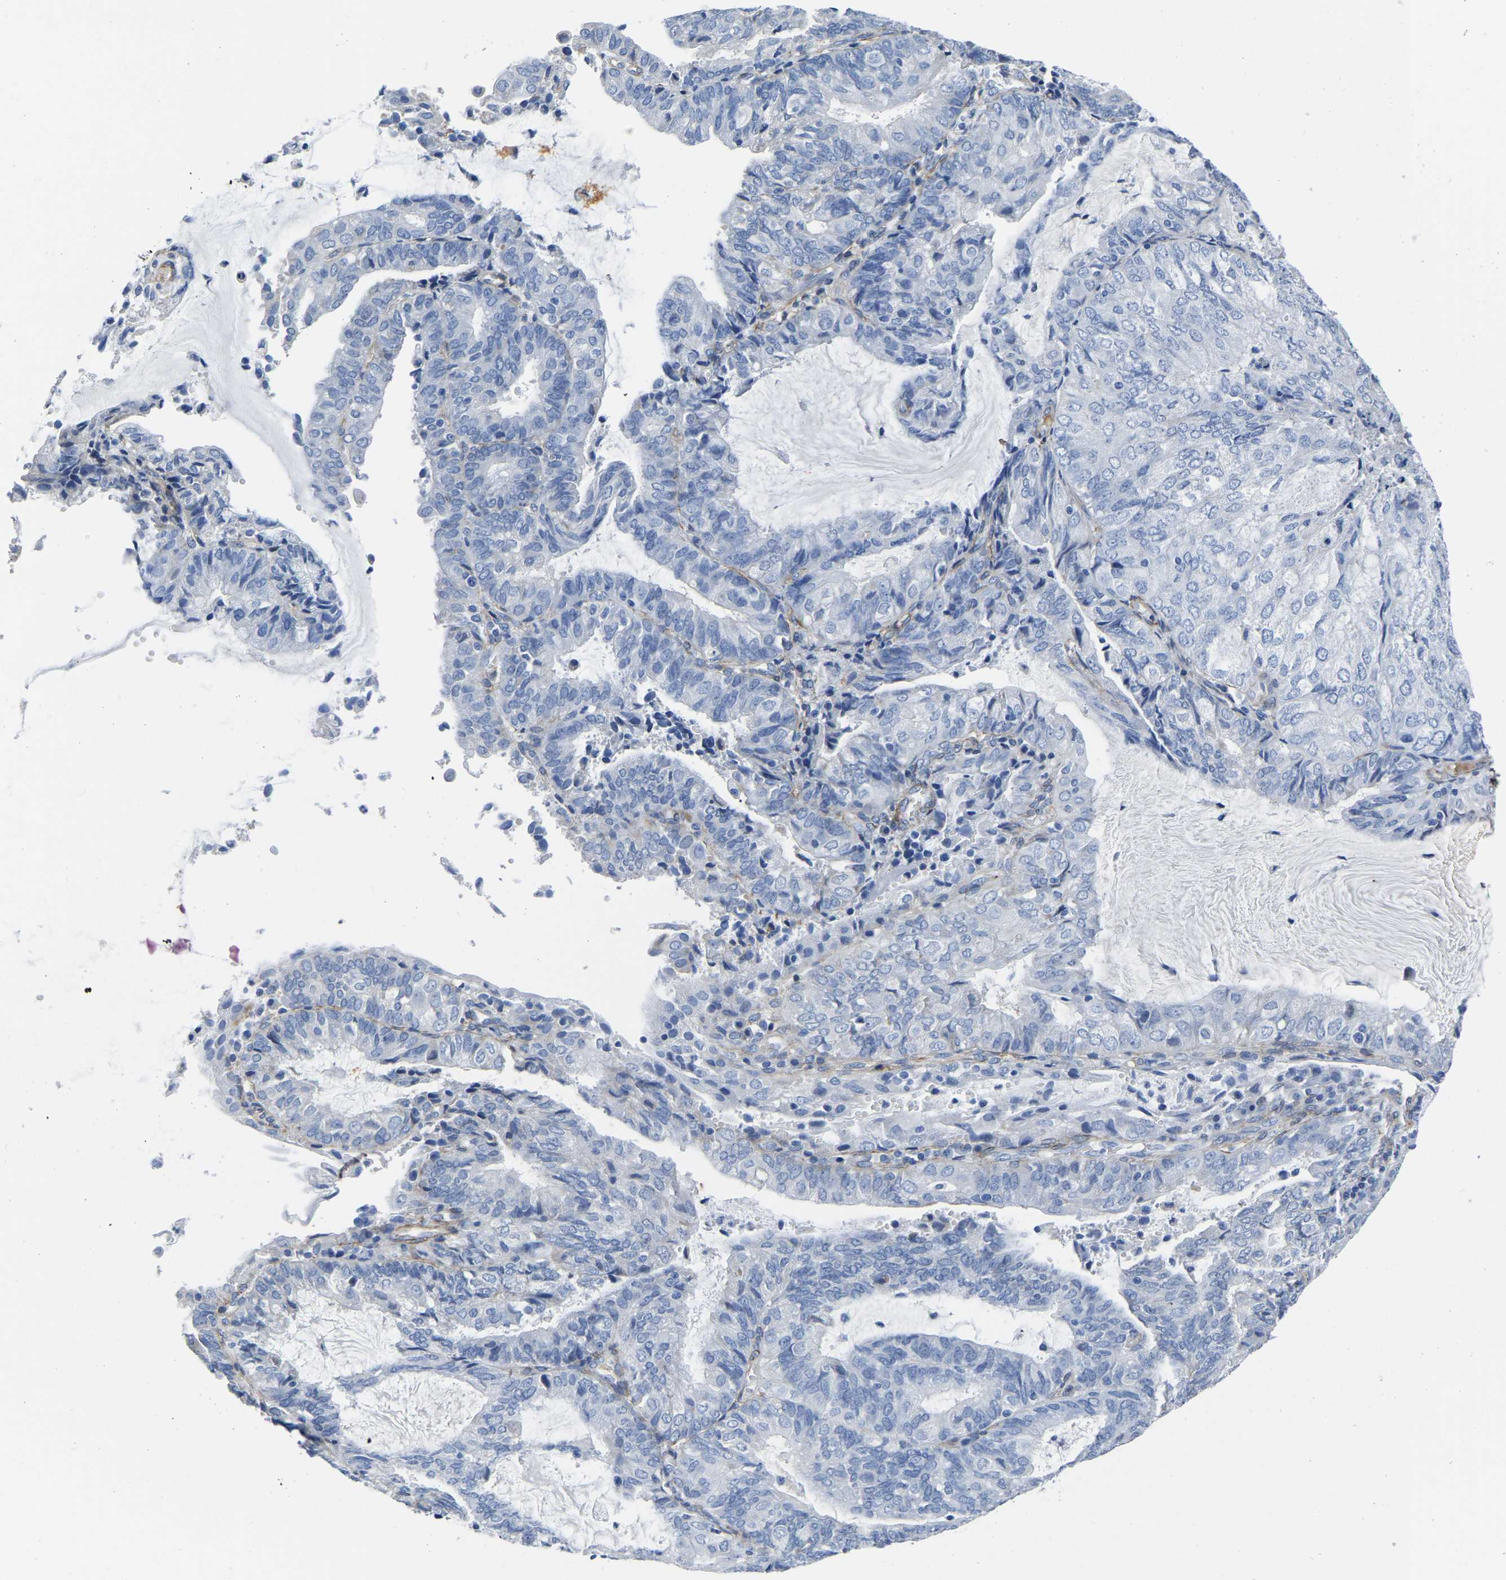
{"staining": {"intensity": "negative", "quantity": "none", "location": "none"}, "tissue": "endometrial cancer", "cell_type": "Tumor cells", "image_type": "cancer", "snomed": [{"axis": "morphology", "description": "Adenocarcinoma, NOS"}, {"axis": "topography", "description": "Endometrium"}], "caption": "Protein analysis of adenocarcinoma (endometrial) shows no significant staining in tumor cells.", "gene": "SLC45A3", "patient": {"sex": "female", "age": 81}}